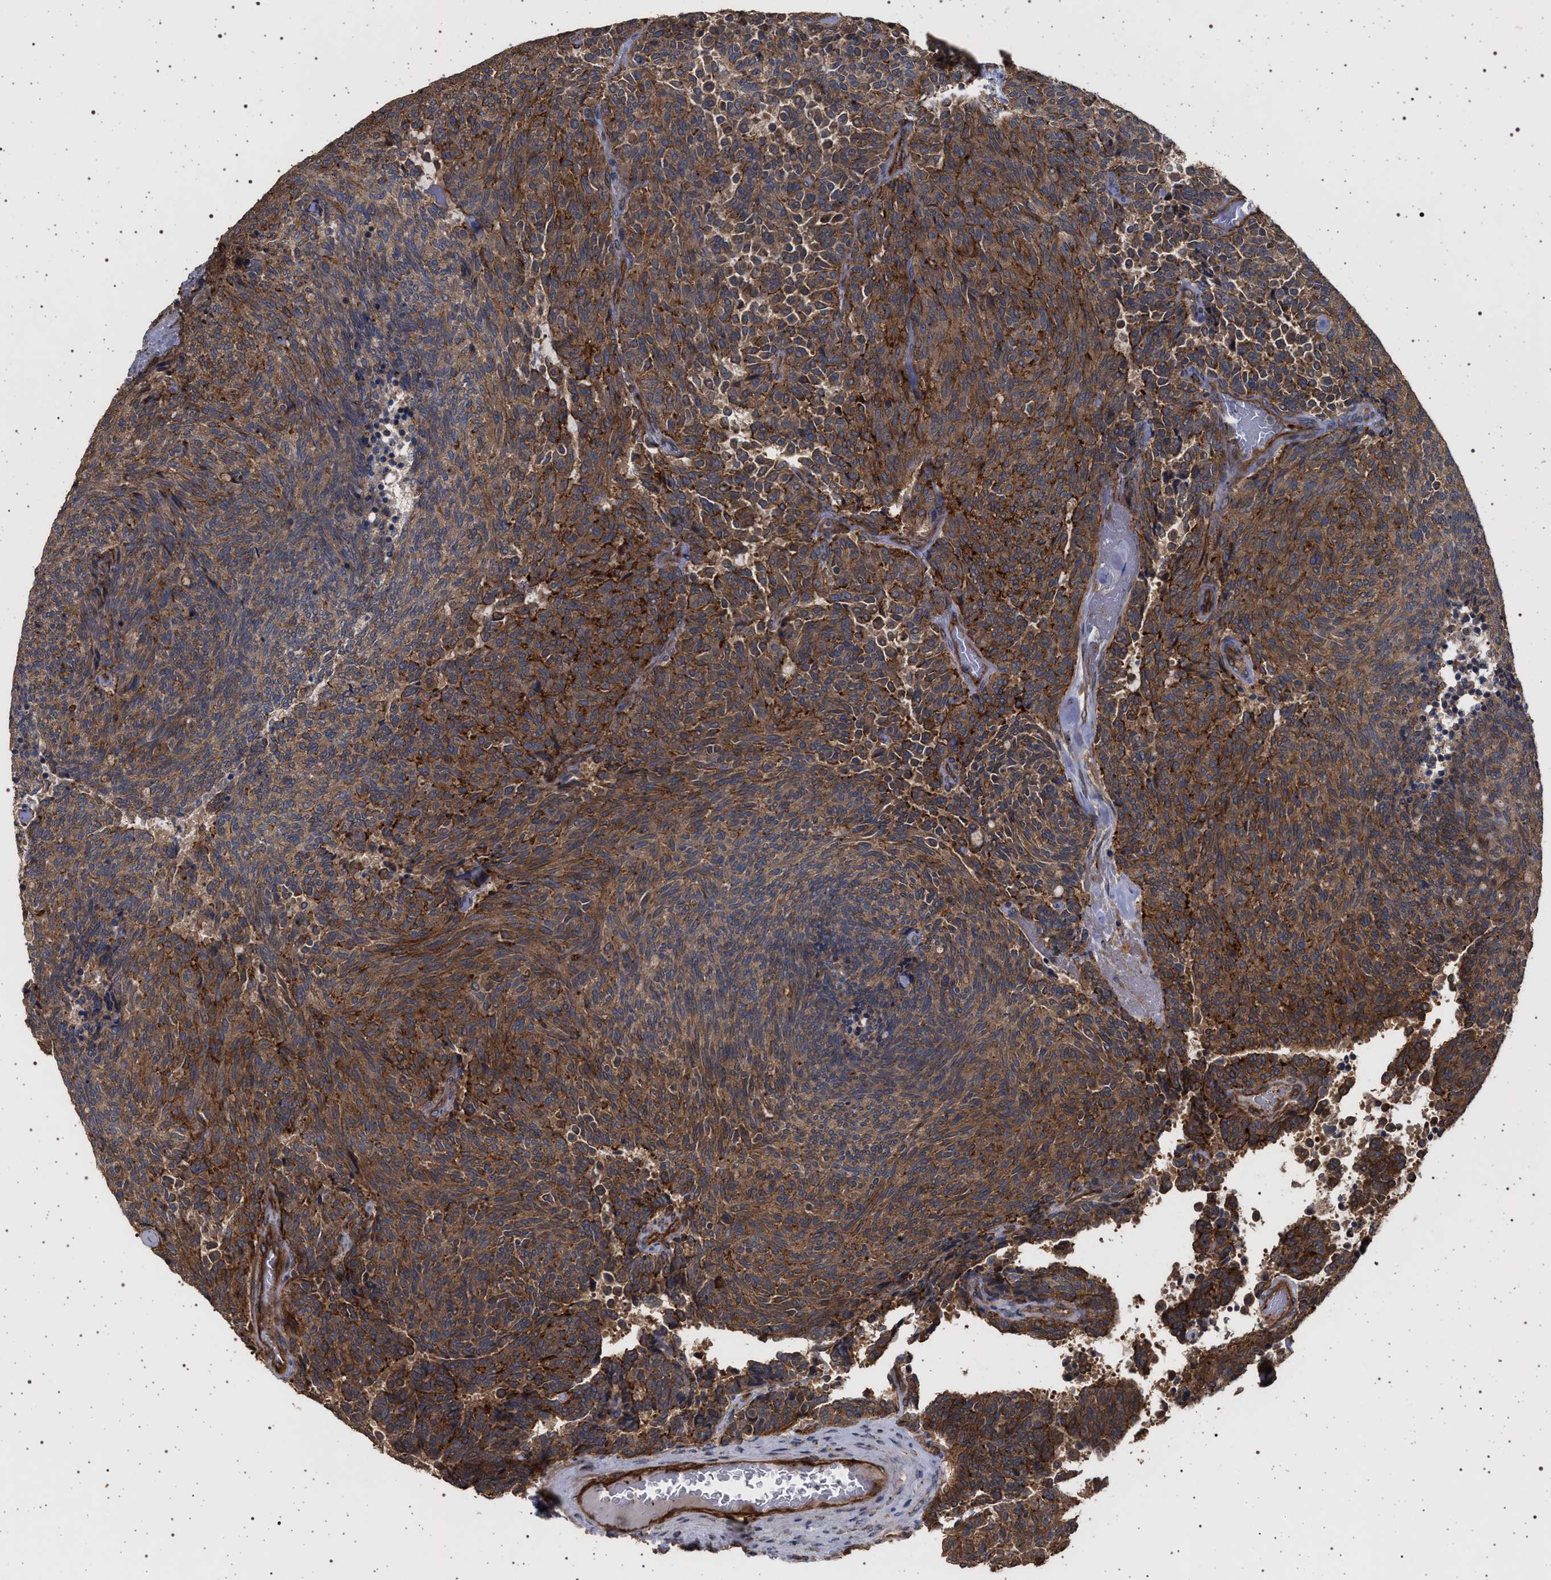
{"staining": {"intensity": "moderate", "quantity": ">75%", "location": "cytoplasmic/membranous"}, "tissue": "carcinoid", "cell_type": "Tumor cells", "image_type": "cancer", "snomed": [{"axis": "morphology", "description": "Carcinoid, malignant, NOS"}, {"axis": "topography", "description": "Pancreas"}], "caption": "Immunohistochemistry micrograph of malignant carcinoid stained for a protein (brown), which shows medium levels of moderate cytoplasmic/membranous staining in approximately >75% of tumor cells.", "gene": "IFT20", "patient": {"sex": "female", "age": 54}}